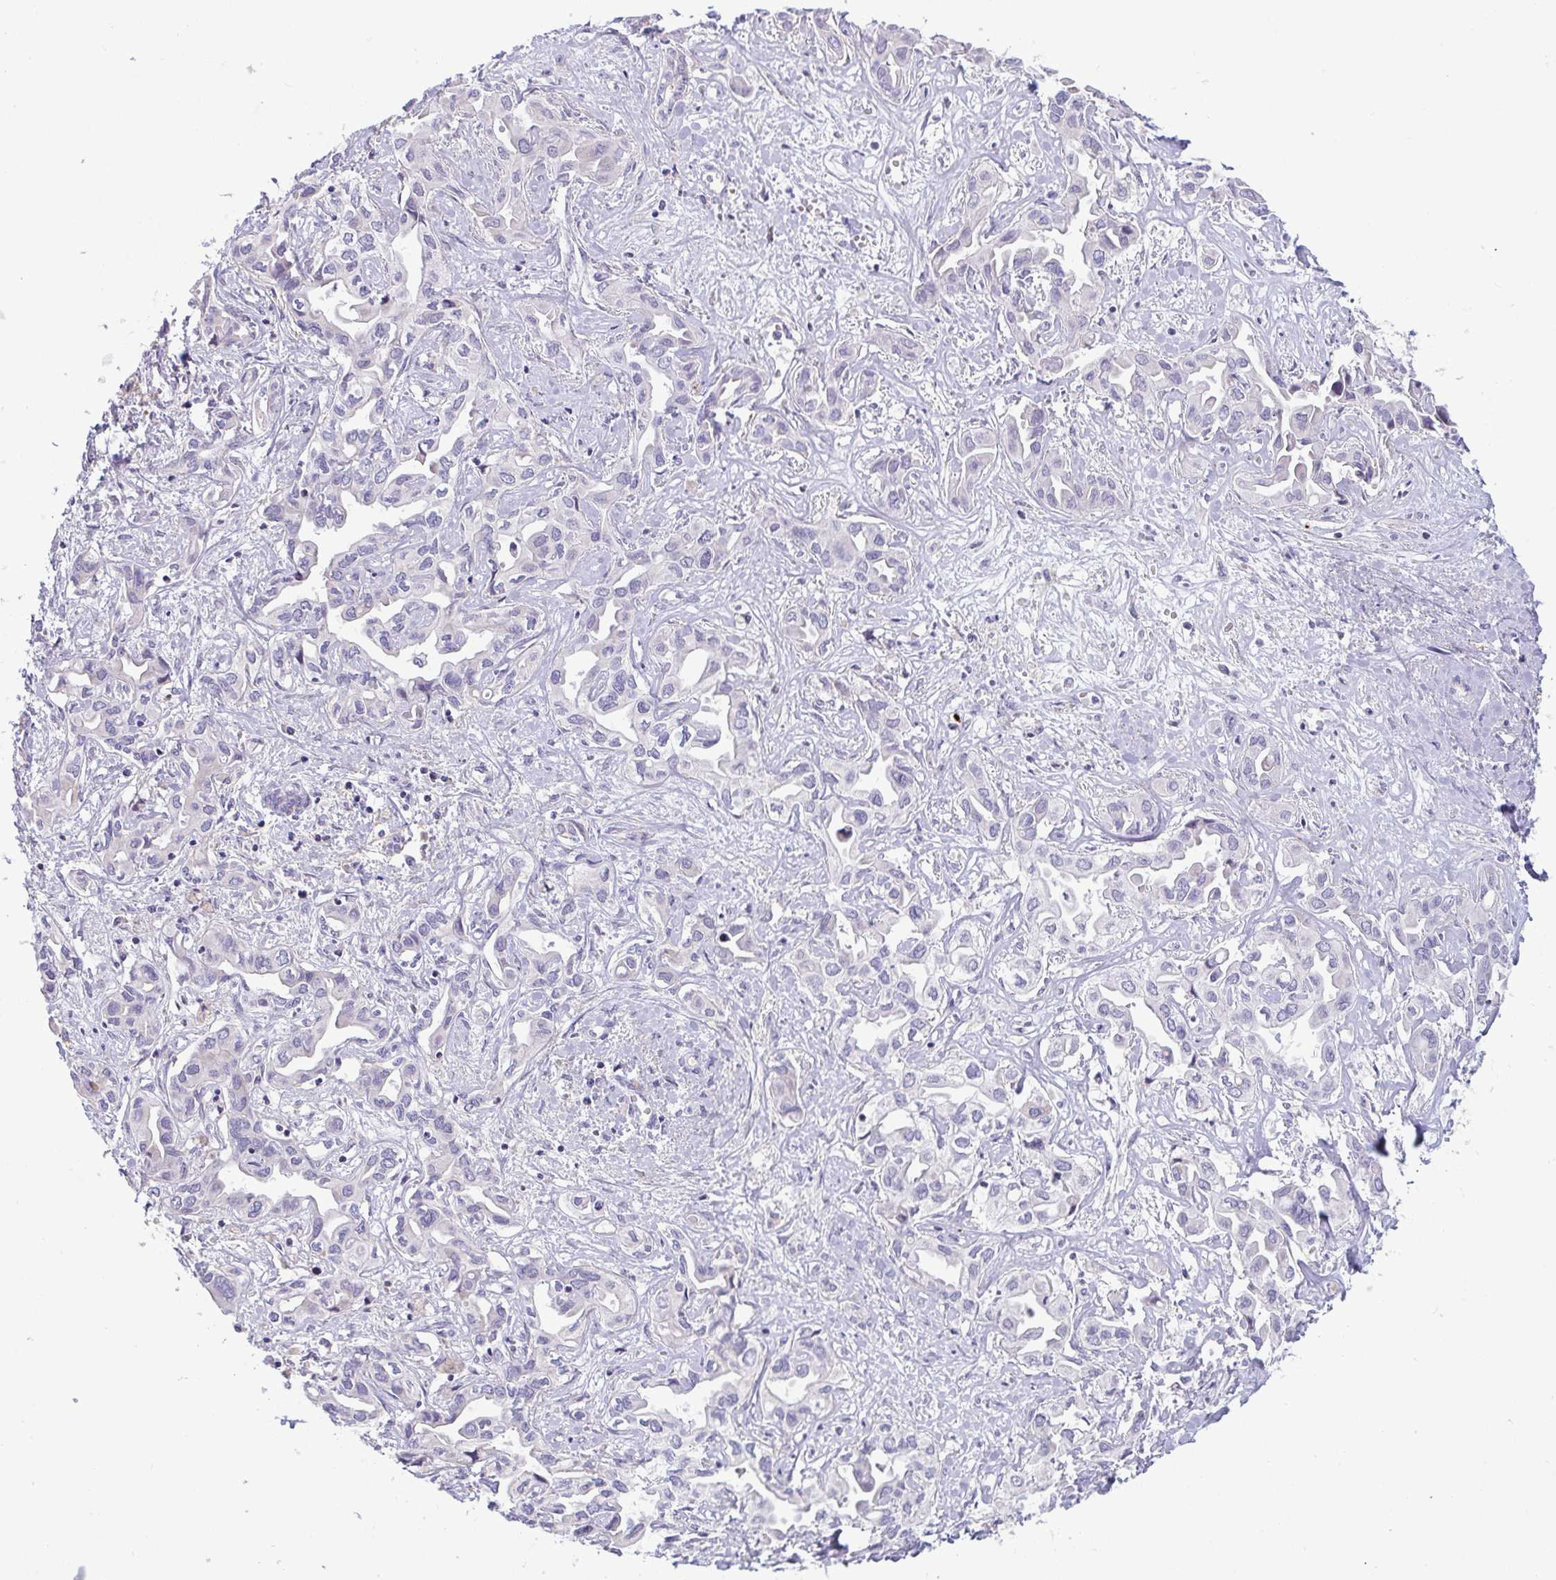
{"staining": {"intensity": "negative", "quantity": "none", "location": "none"}, "tissue": "liver cancer", "cell_type": "Tumor cells", "image_type": "cancer", "snomed": [{"axis": "morphology", "description": "Cholangiocarcinoma"}, {"axis": "topography", "description": "Liver"}], "caption": "DAB immunohistochemical staining of human liver cancer displays no significant staining in tumor cells. (DAB IHC visualized using brightfield microscopy, high magnification).", "gene": "IL37", "patient": {"sex": "female", "age": 64}}